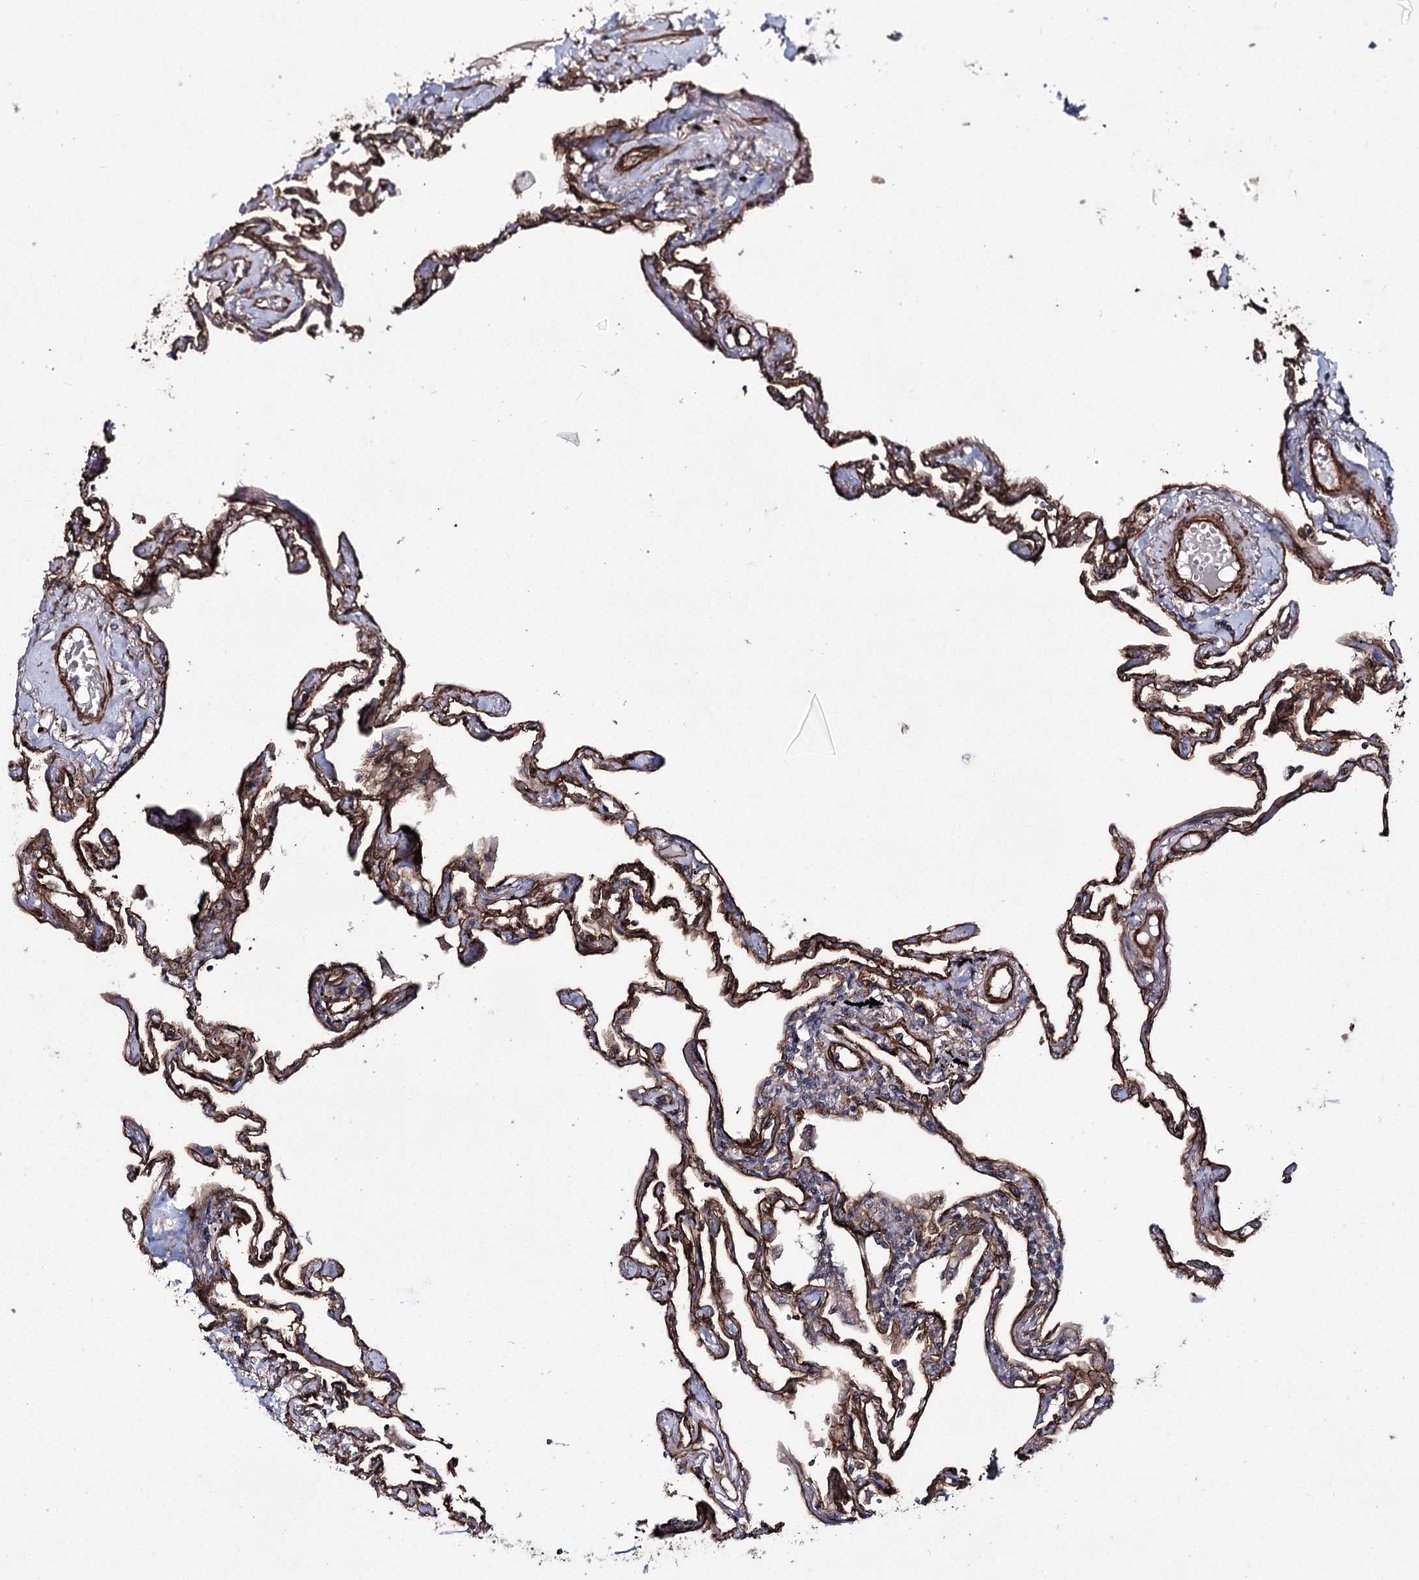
{"staining": {"intensity": "strong", "quantity": ">75%", "location": "cytoplasmic/membranous"}, "tissue": "lung", "cell_type": "Alveolar cells", "image_type": "normal", "snomed": [{"axis": "morphology", "description": "Normal tissue, NOS"}, {"axis": "topography", "description": "Lung"}], "caption": "The photomicrograph demonstrates staining of unremarkable lung, revealing strong cytoplasmic/membranous protein staining (brown color) within alveolar cells. (IHC, brightfield microscopy, high magnification).", "gene": "MYO1C", "patient": {"sex": "female", "age": 67}}